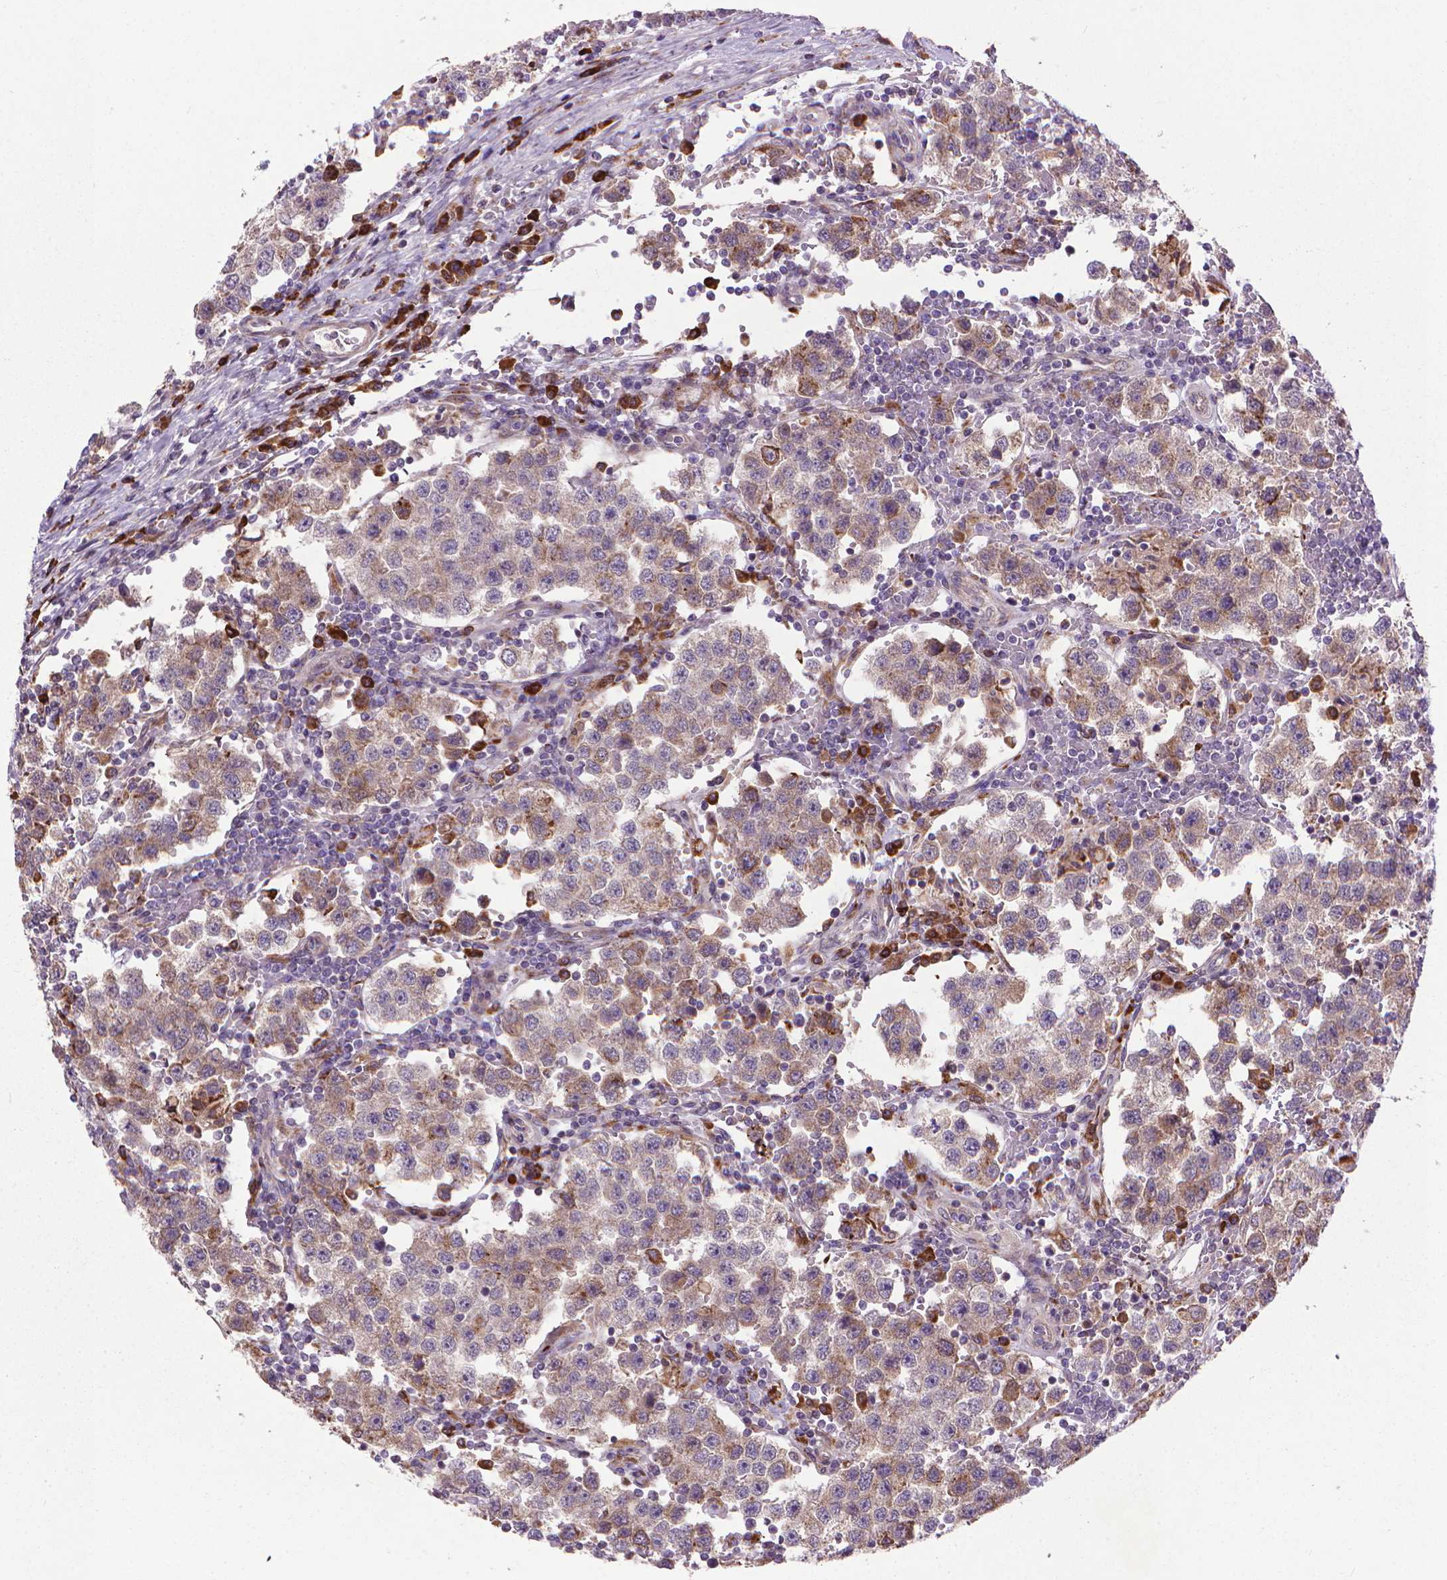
{"staining": {"intensity": "weak", "quantity": "25%-75%", "location": "cytoplasmic/membranous"}, "tissue": "testis cancer", "cell_type": "Tumor cells", "image_type": "cancer", "snomed": [{"axis": "morphology", "description": "Seminoma, NOS"}, {"axis": "topography", "description": "Testis"}], "caption": "Human testis seminoma stained with a protein marker exhibits weak staining in tumor cells.", "gene": "MYH14", "patient": {"sex": "male", "age": 37}}